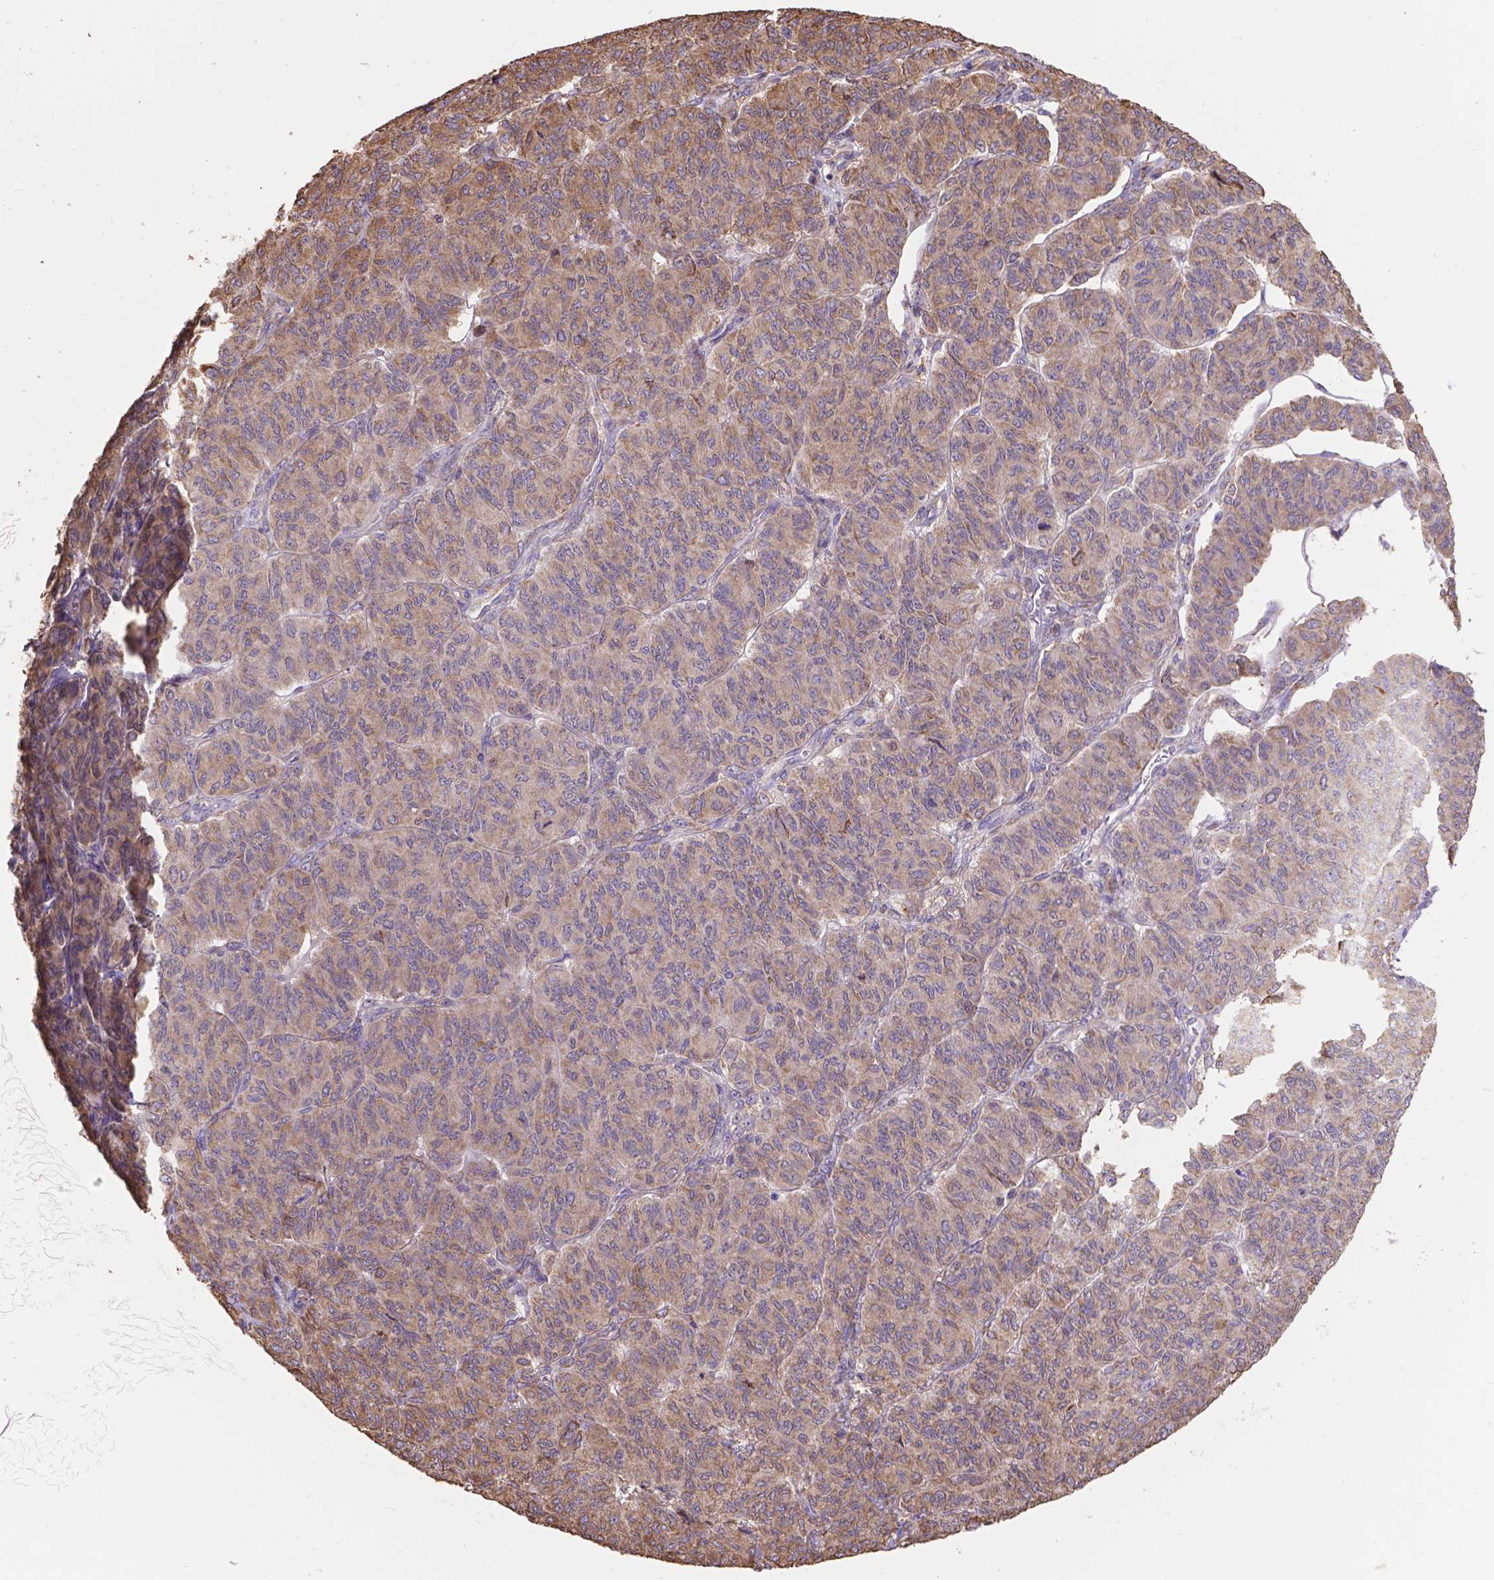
{"staining": {"intensity": "moderate", "quantity": "<25%", "location": "cytoplasmic/membranous"}, "tissue": "ovarian cancer", "cell_type": "Tumor cells", "image_type": "cancer", "snomed": [{"axis": "morphology", "description": "Carcinoma, endometroid"}, {"axis": "topography", "description": "Ovary"}], "caption": "A brown stain shows moderate cytoplasmic/membranous staining of a protein in human endometroid carcinoma (ovarian) tumor cells.", "gene": "IPO11", "patient": {"sex": "female", "age": 80}}